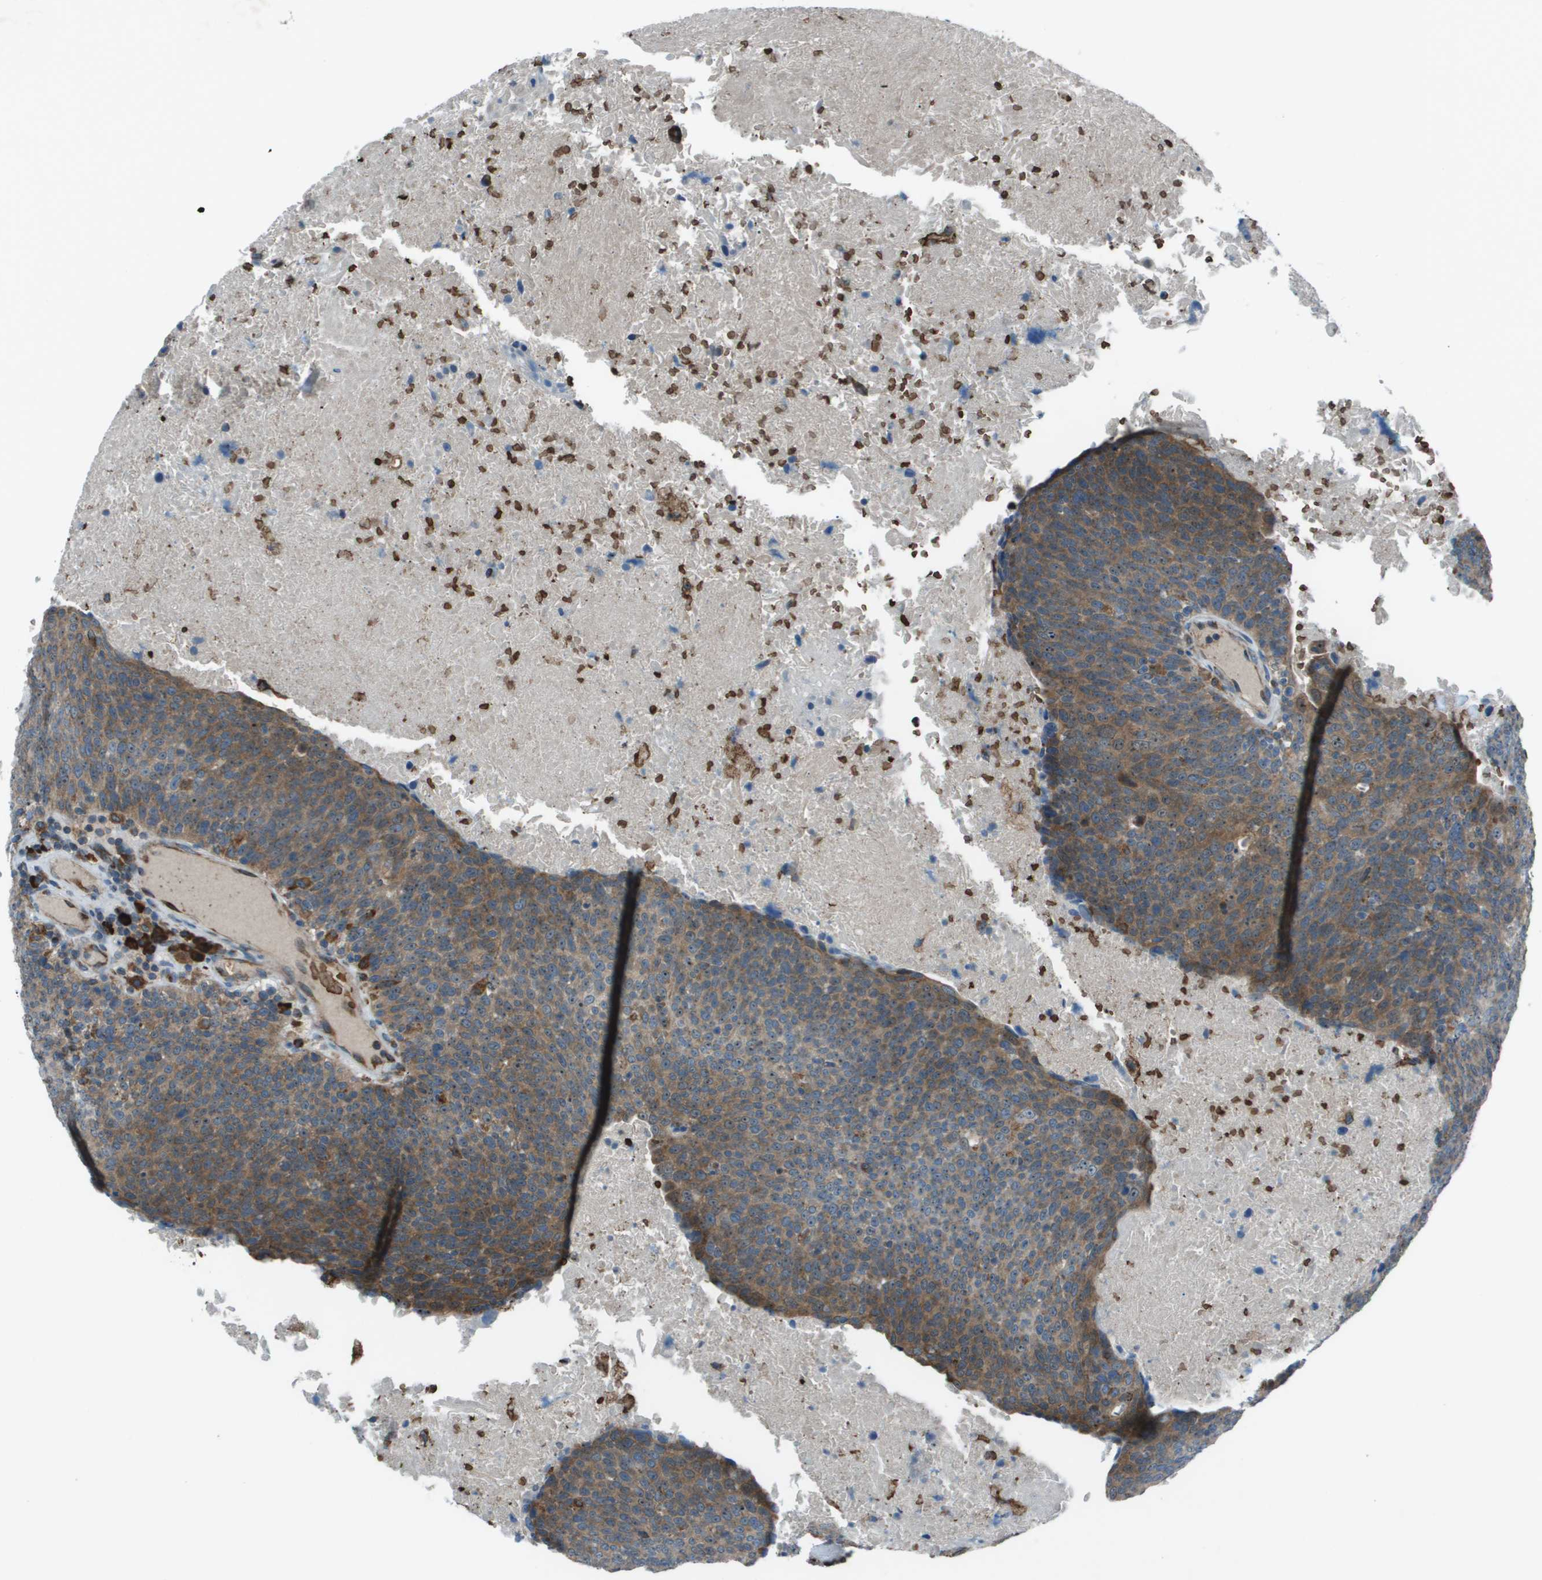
{"staining": {"intensity": "moderate", "quantity": ">75%", "location": "cytoplasmic/membranous"}, "tissue": "head and neck cancer", "cell_type": "Tumor cells", "image_type": "cancer", "snomed": [{"axis": "morphology", "description": "Squamous cell carcinoma, NOS"}, {"axis": "morphology", "description": "Squamous cell carcinoma, metastatic, NOS"}, {"axis": "topography", "description": "Lymph node"}, {"axis": "topography", "description": "Head-Neck"}], "caption": "Protein expression analysis of human squamous cell carcinoma (head and neck) reveals moderate cytoplasmic/membranous expression in approximately >75% of tumor cells.", "gene": "UTS2", "patient": {"sex": "male", "age": 62}}